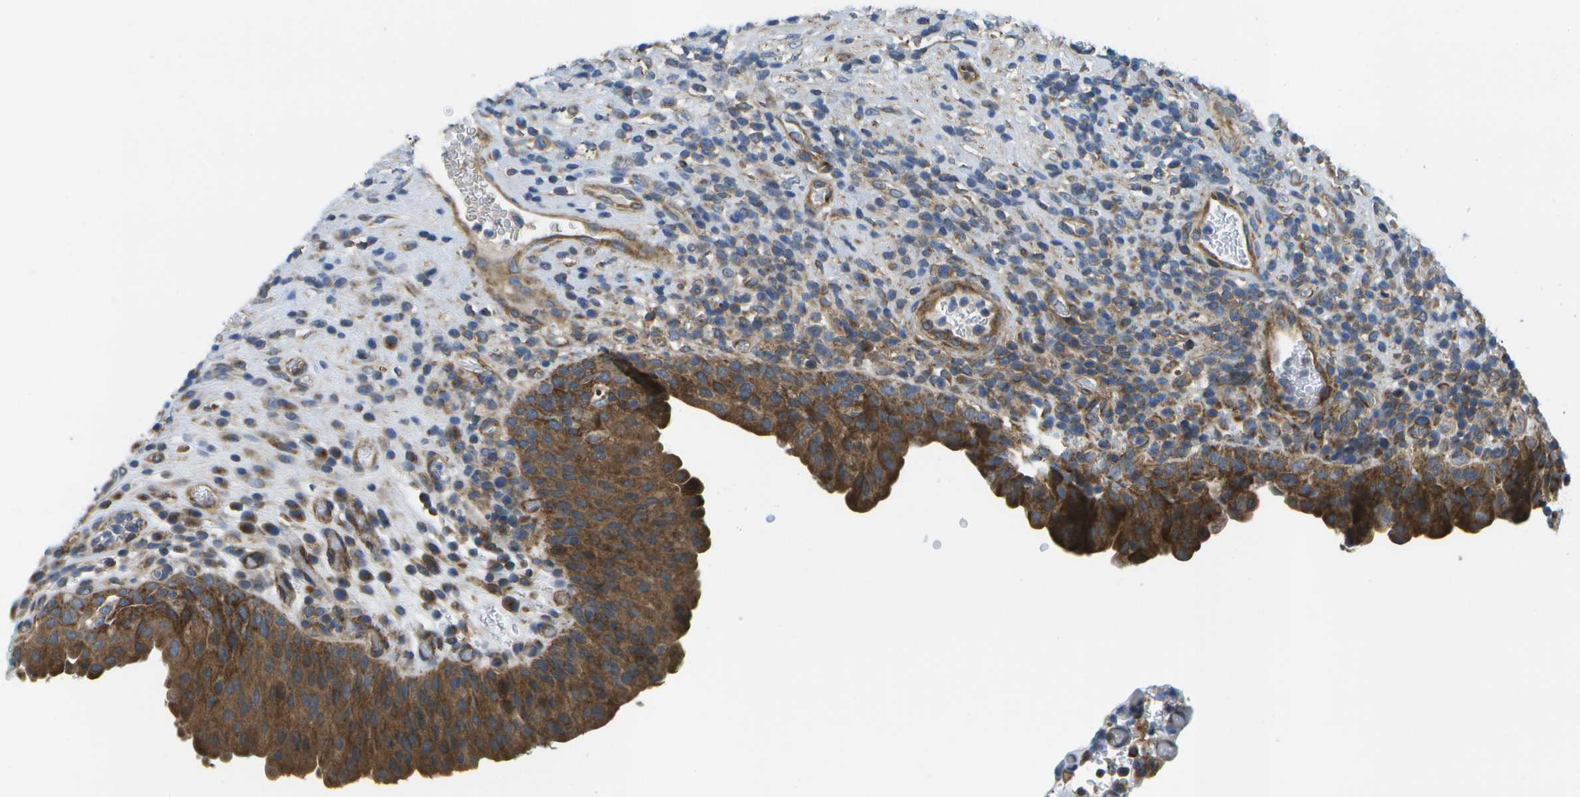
{"staining": {"intensity": "strong", "quantity": ">75%", "location": "cytoplasmic/membranous"}, "tissue": "urothelial cancer", "cell_type": "Tumor cells", "image_type": "cancer", "snomed": [{"axis": "morphology", "description": "Urothelial carcinoma, Low grade"}, {"axis": "topography", "description": "Urinary bladder"}], "caption": "High-power microscopy captured an IHC histopathology image of urothelial cancer, revealing strong cytoplasmic/membranous expression in about >75% of tumor cells.", "gene": "MVK", "patient": {"sex": "female", "age": 75}}